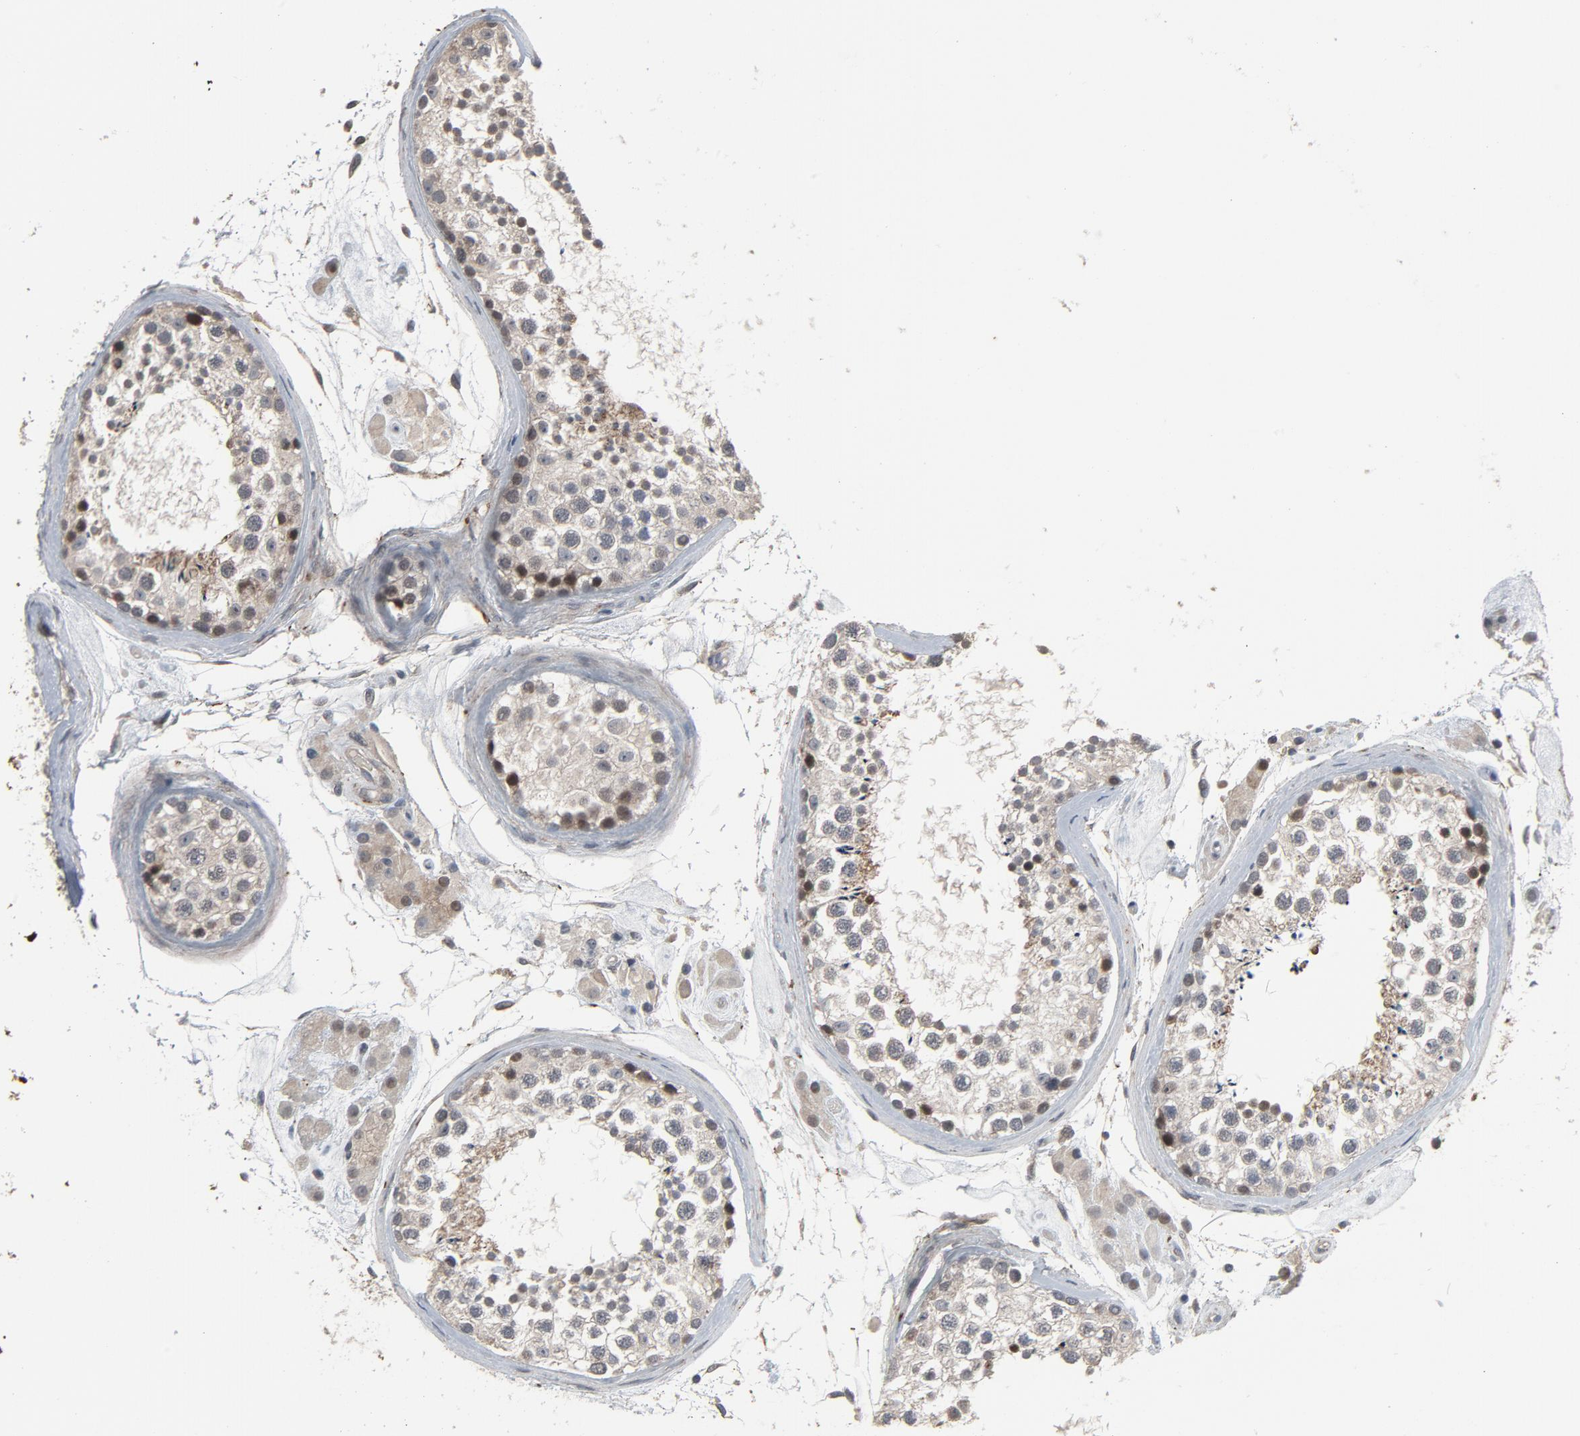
{"staining": {"intensity": "negative", "quantity": "none", "location": "none"}, "tissue": "testis", "cell_type": "Cells in seminiferous ducts", "image_type": "normal", "snomed": [{"axis": "morphology", "description": "Normal tissue, NOS"}, {"axis": "topography", "description": "Testis"}], "caption": "IHC of benign testis reveals no staining in cells in seminiferous ducts. Brightfield microscopy of immunohistochemistry stained with DAB (3,3'-diaminobenzidine) (brown) and hematoxylin (blue), captured at high magnification.", "gene": "PDZD4", "patient": {"sex": "male", "age": 46}}